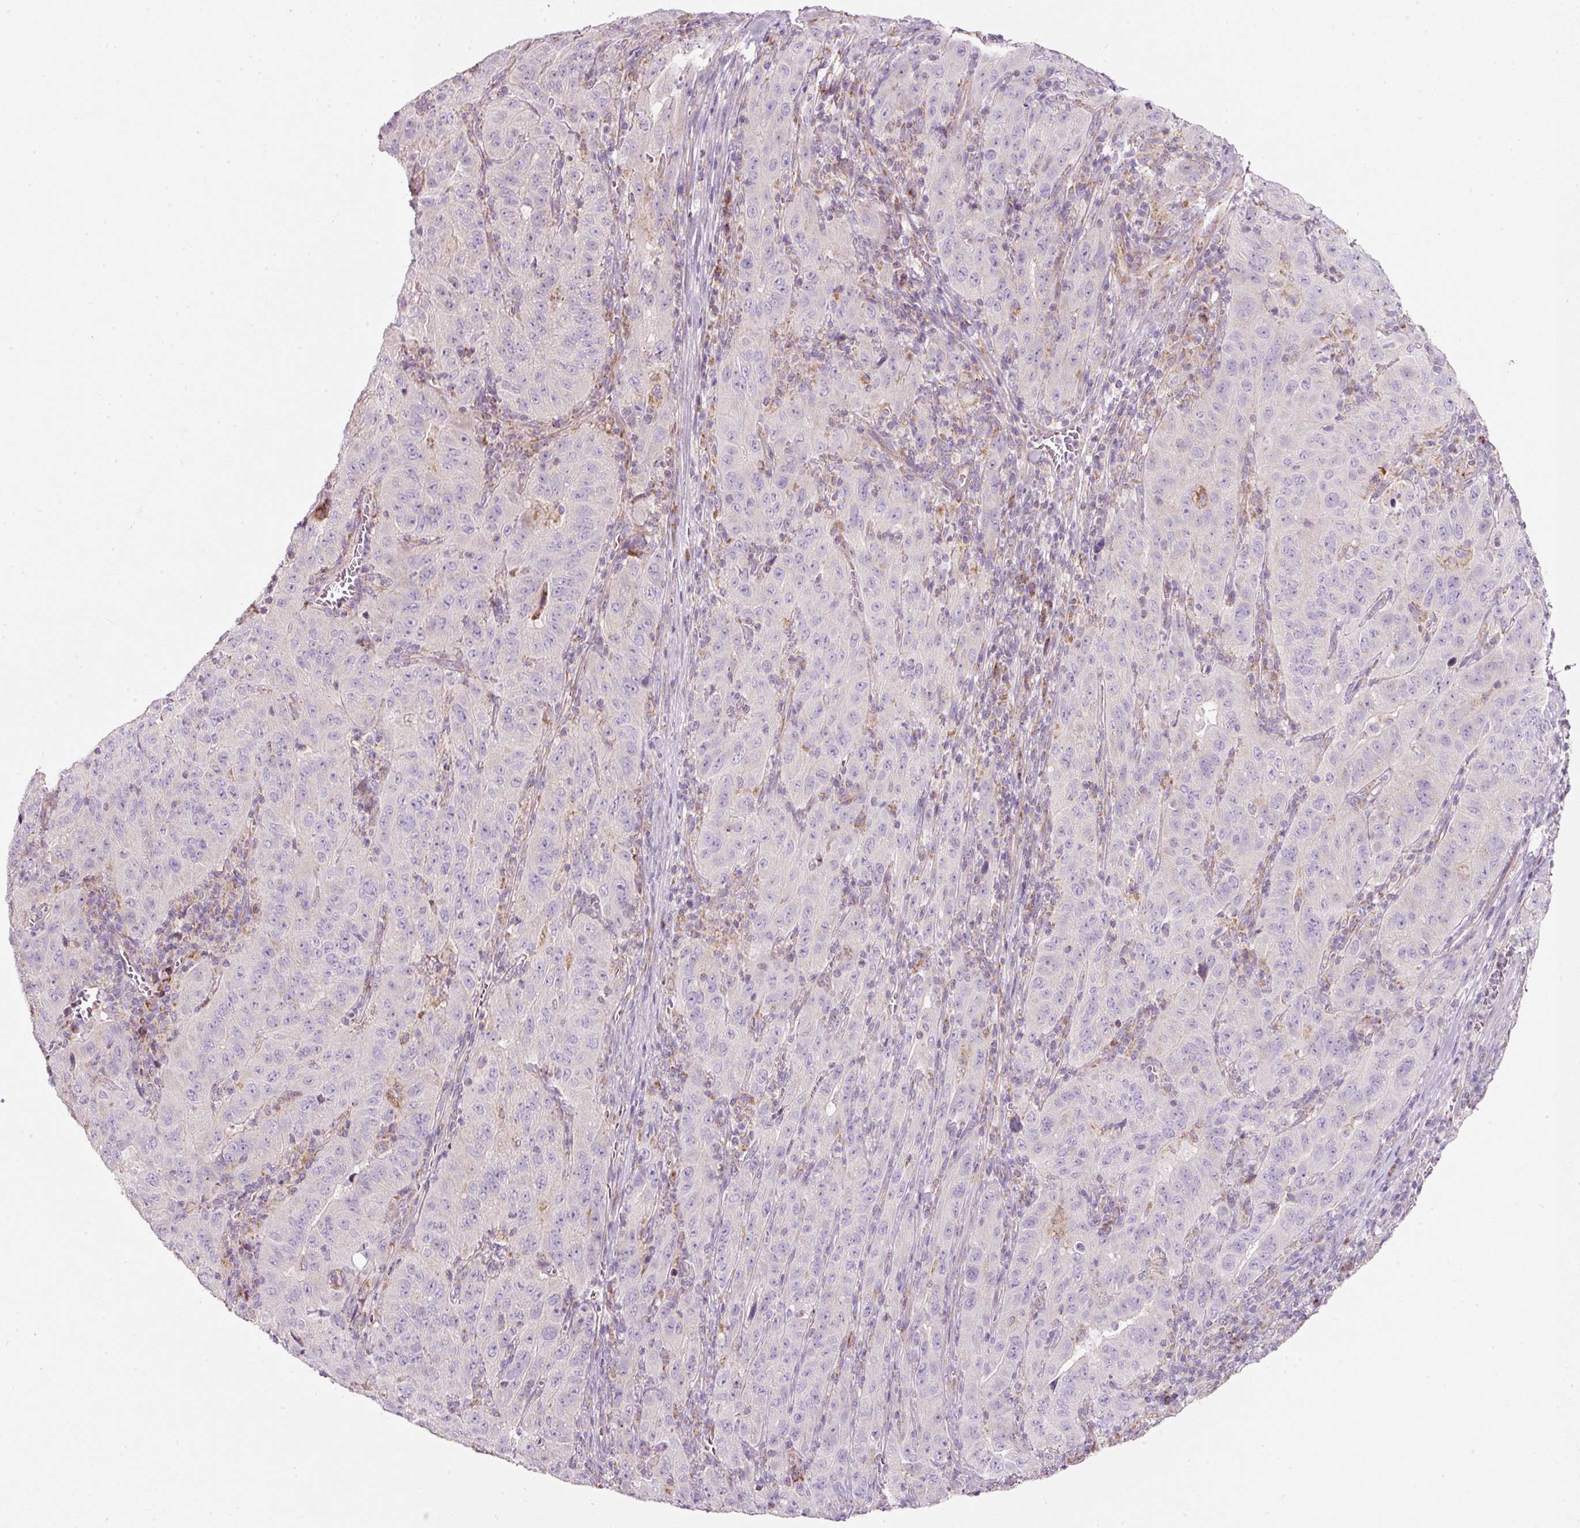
{"staining": {"intensity": "negative", "quantity": "none", "location": "none"}, "tissue": "pancreatic cancer", "cell_type": "Tumor cells", "image_type": "cancer", "snomed": [{"axis": "morphology", "description": "Adenocarcinoma, NOS"}, {"axis": "topography", "description": "Pancreas"}], "caption": "Tumor cells are negative for brown protein staining in pancreatic cancer. (DAB IHC with hematoxylin counter stain).", "gene": "NDUFA1", "patient": {"sex": "male", "age": 63}}